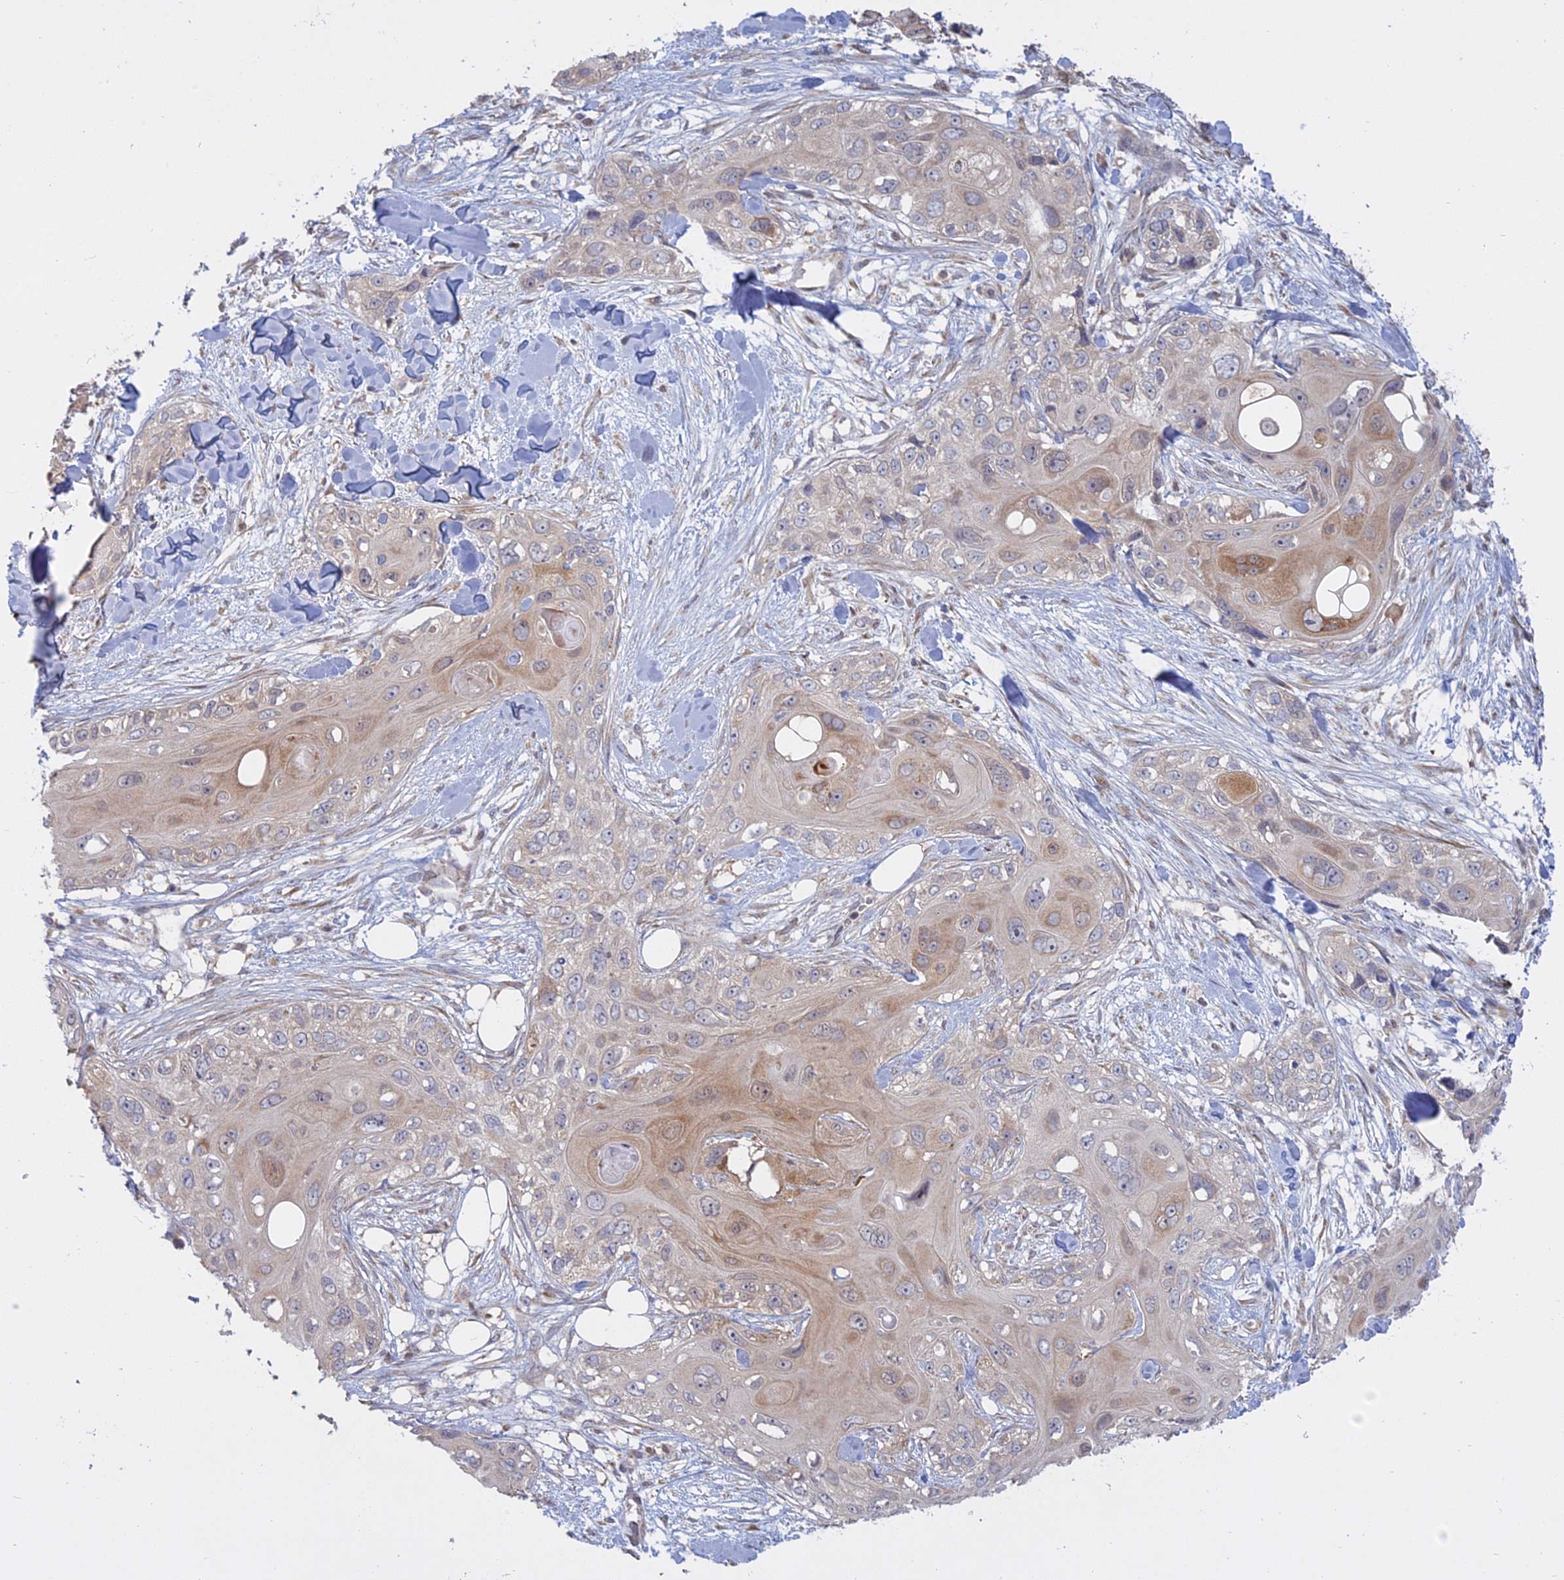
{"staining": {"intensity": "weak", "quantity": "25%-75%", "location": "cytoplasmic/membranous"}, "tissue": "skin cancer", "cell_type": "Tumor cells", "image_type": "cancer", "snomed": [{"axis": "morphology", "description": "Normal tissue, NOS"}, {"axis": "morphology", "description": "Squamous cell carcinoma, NOS"}, {"axis": "topography", "description": "Skin"}], "caption": "IHC photomicrograph of human skin cancer (squamous cell carcinoma) stained for a protein (brown), which shows low levels of weak cytoplasmic/membranous positivity in about 25%-75% of tumor cells.", "gene": "TMEM208", "patient": {"sex": "male", "age": 72}}